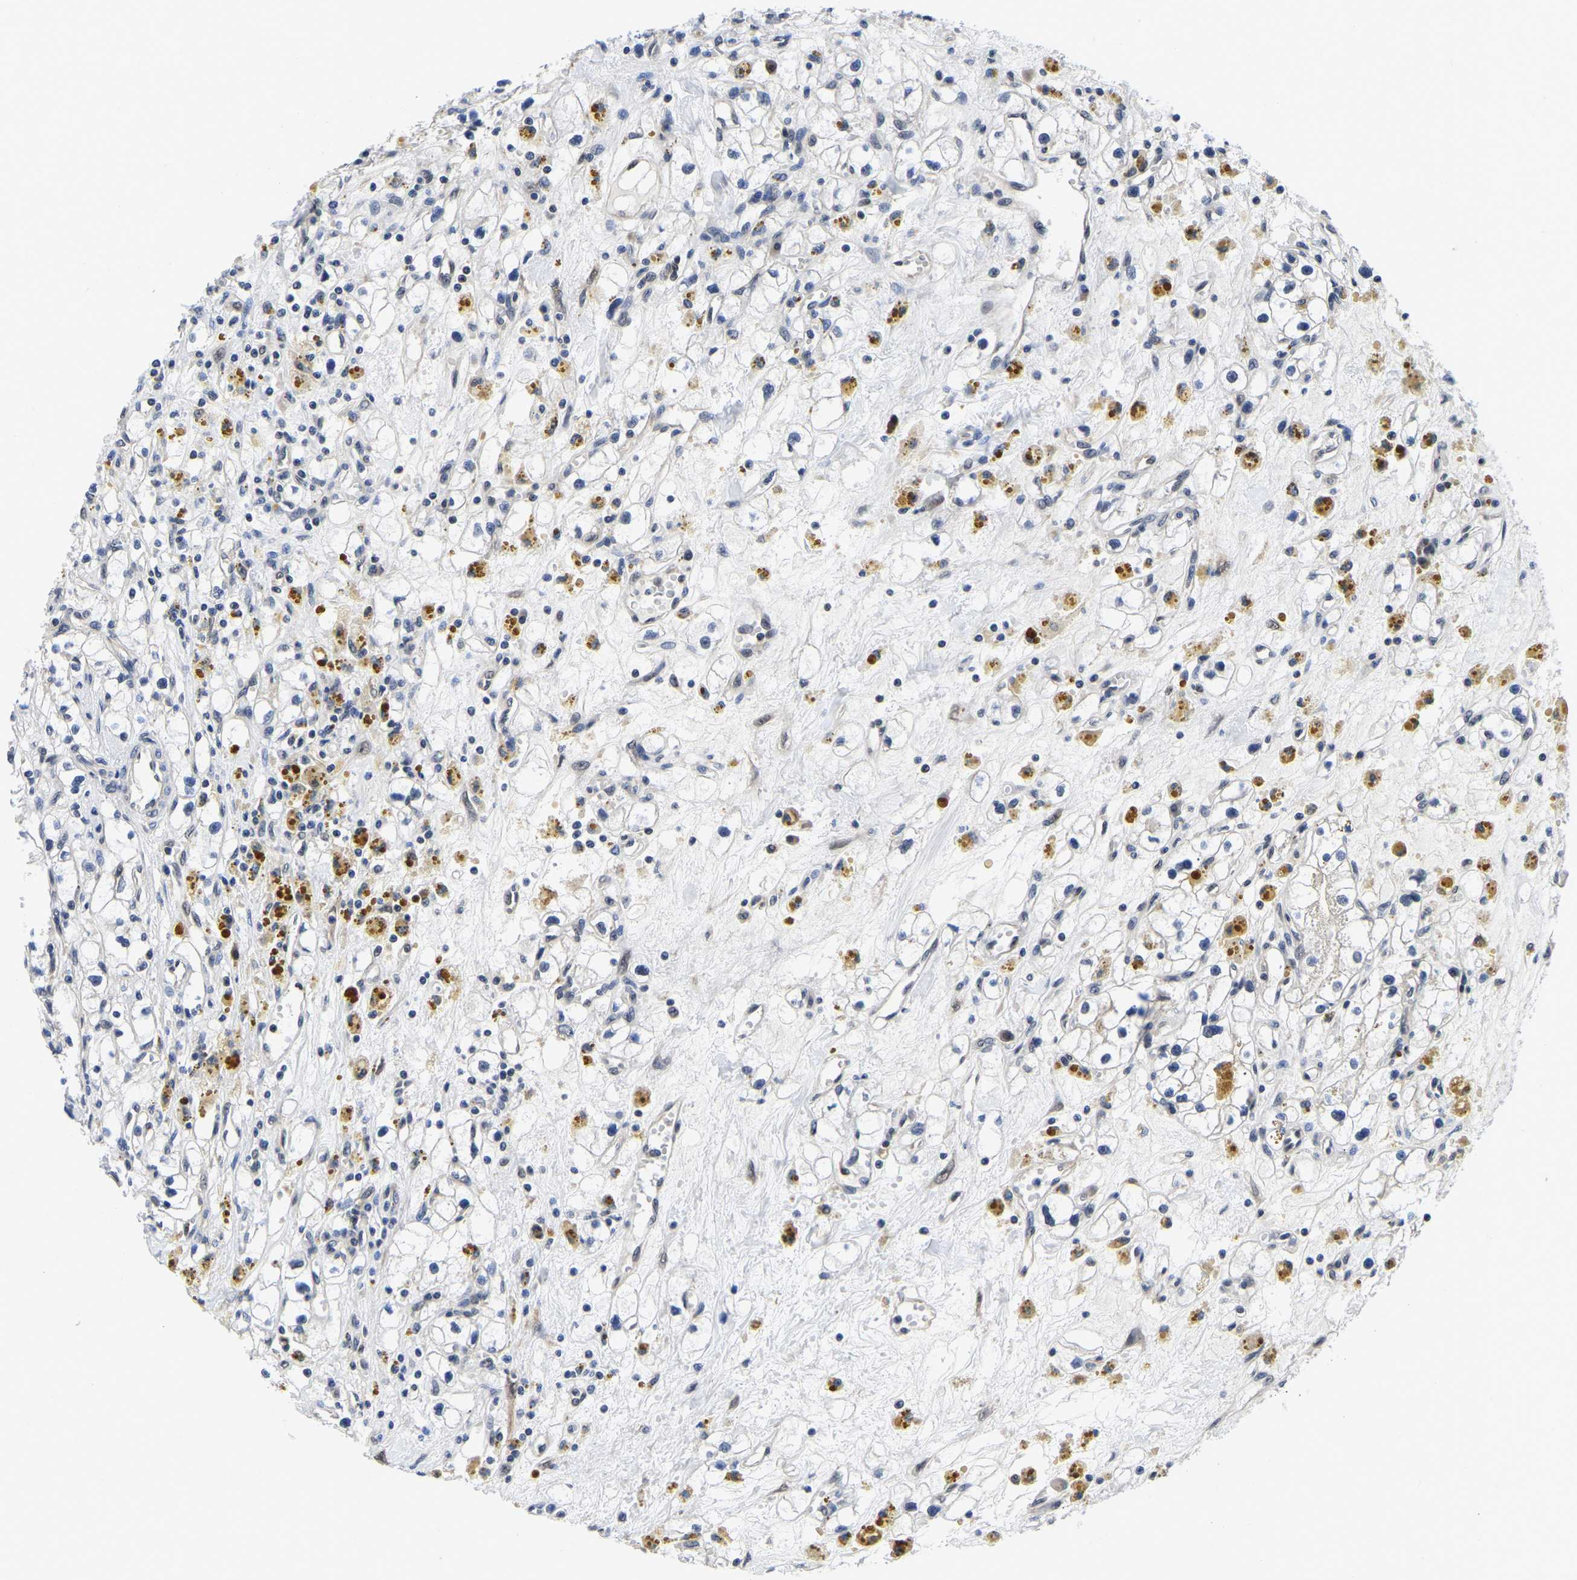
{"staining": {"intensity": "negative", "quantity": "none", "location": "none"}, "tissue": "renal cancer", "cell_type": "Tumor cells", "image_type": "cancer", "snomed": [{"axis": "morphology", "description": "Adenocarcinoma, NOS"}, {"axis": "topography", "description": "Kidney"}], "caption": "Tumor cells show no significant protein expression in renal cancer (adenocarcinoma).", "gene": "MCOLN2", "patient": {"sex": "male", "age": 56}}